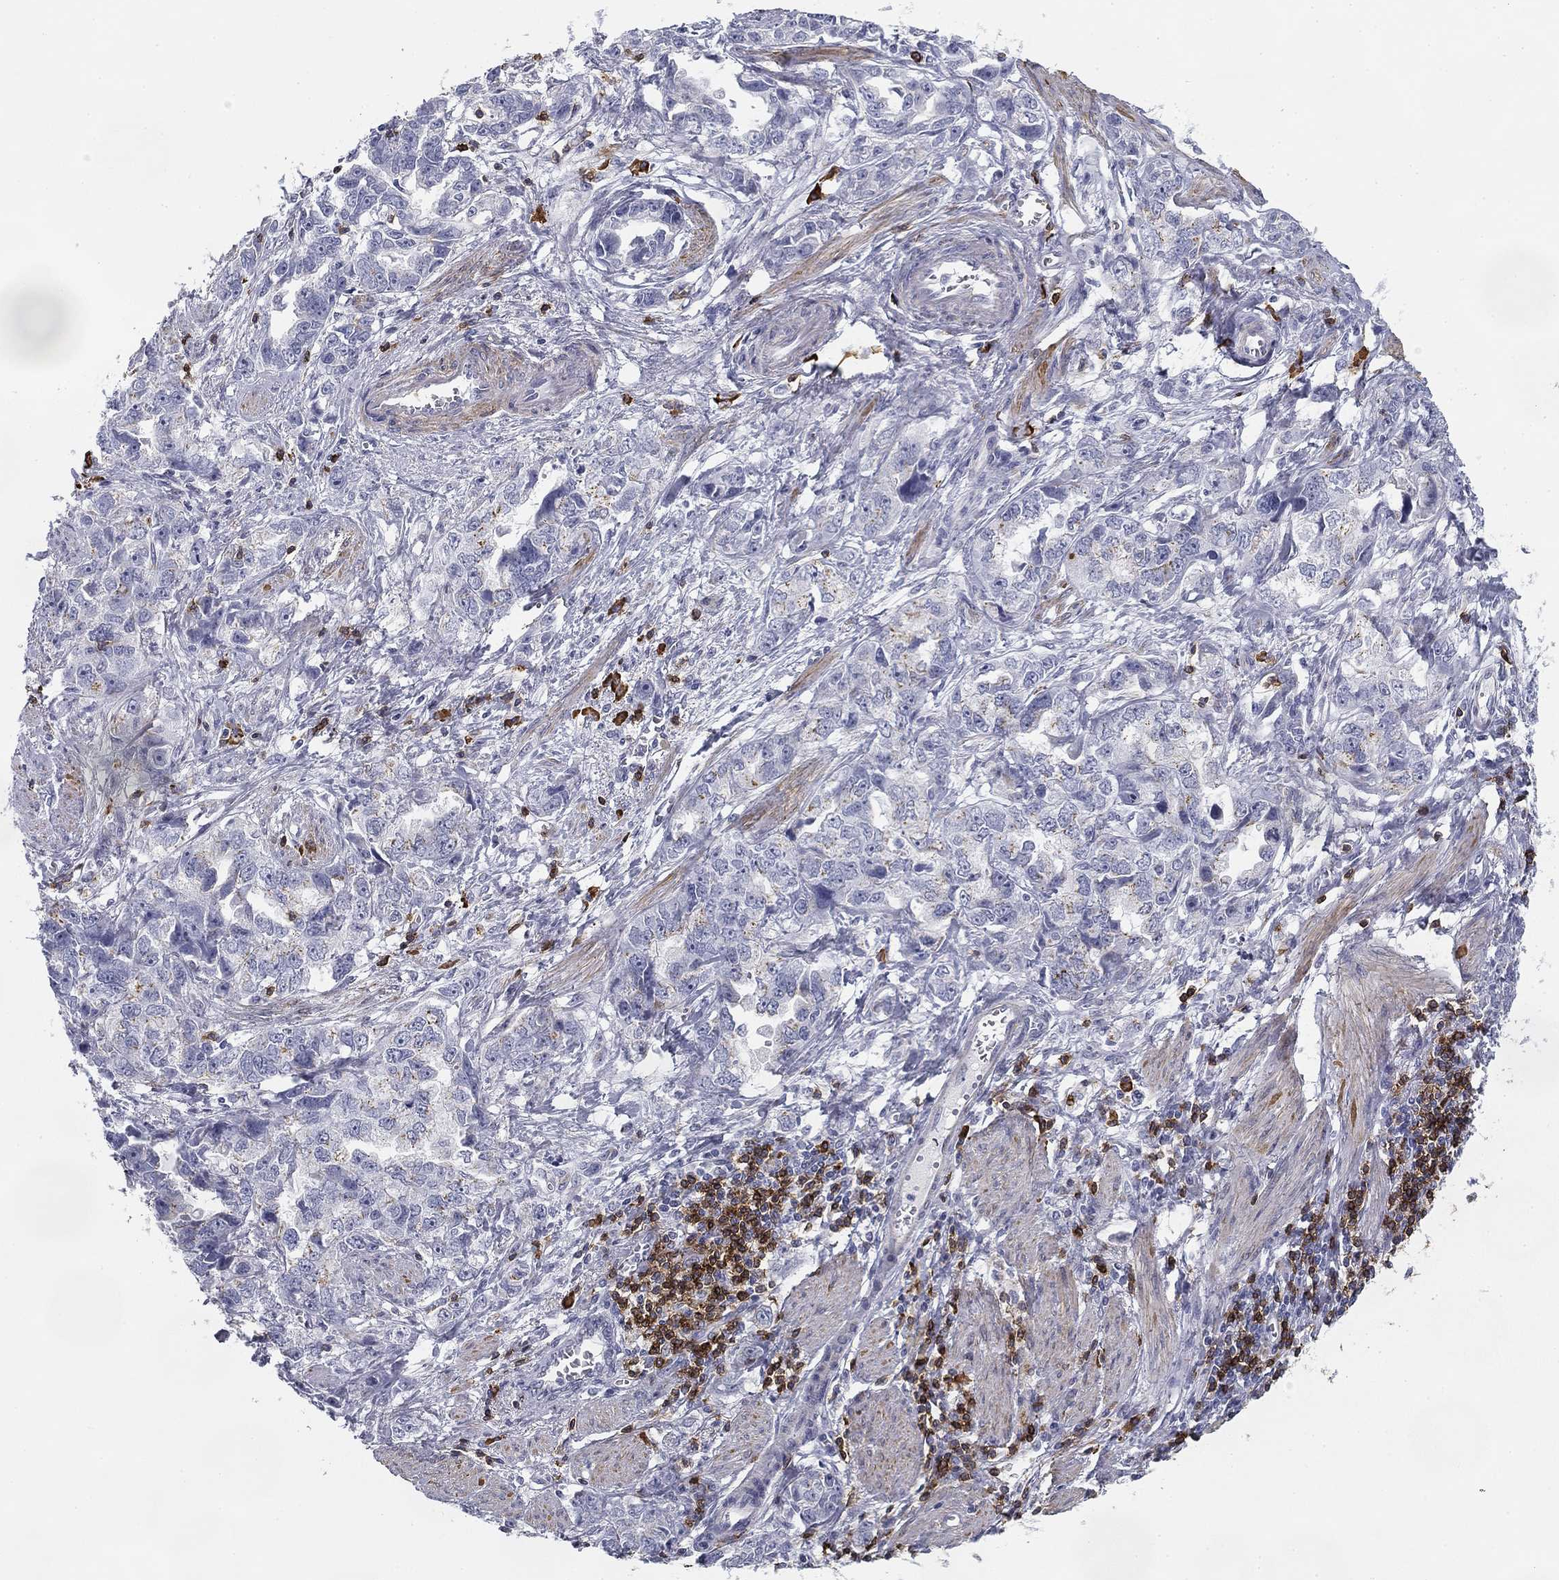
{"staining": {"intensity": "negative", "quantity": "none", "location": "none"}, "tissue": "ovarian cancer", "cell_type": "Tumor cells", "image_type": "cancer", "snomed": [{"axis": "morphology", "description": "Cystadenocarcinoma, serous, NOS"}, {"axis": "topography", "description": "Ovary"}], "caption": "This is a image of IHC staining of serous cystadenocarcinoma (ovarian), which shows no expression in tumor cells.", "gene": "TRAT1", "patient": {"sex": "female", "age": 51}}